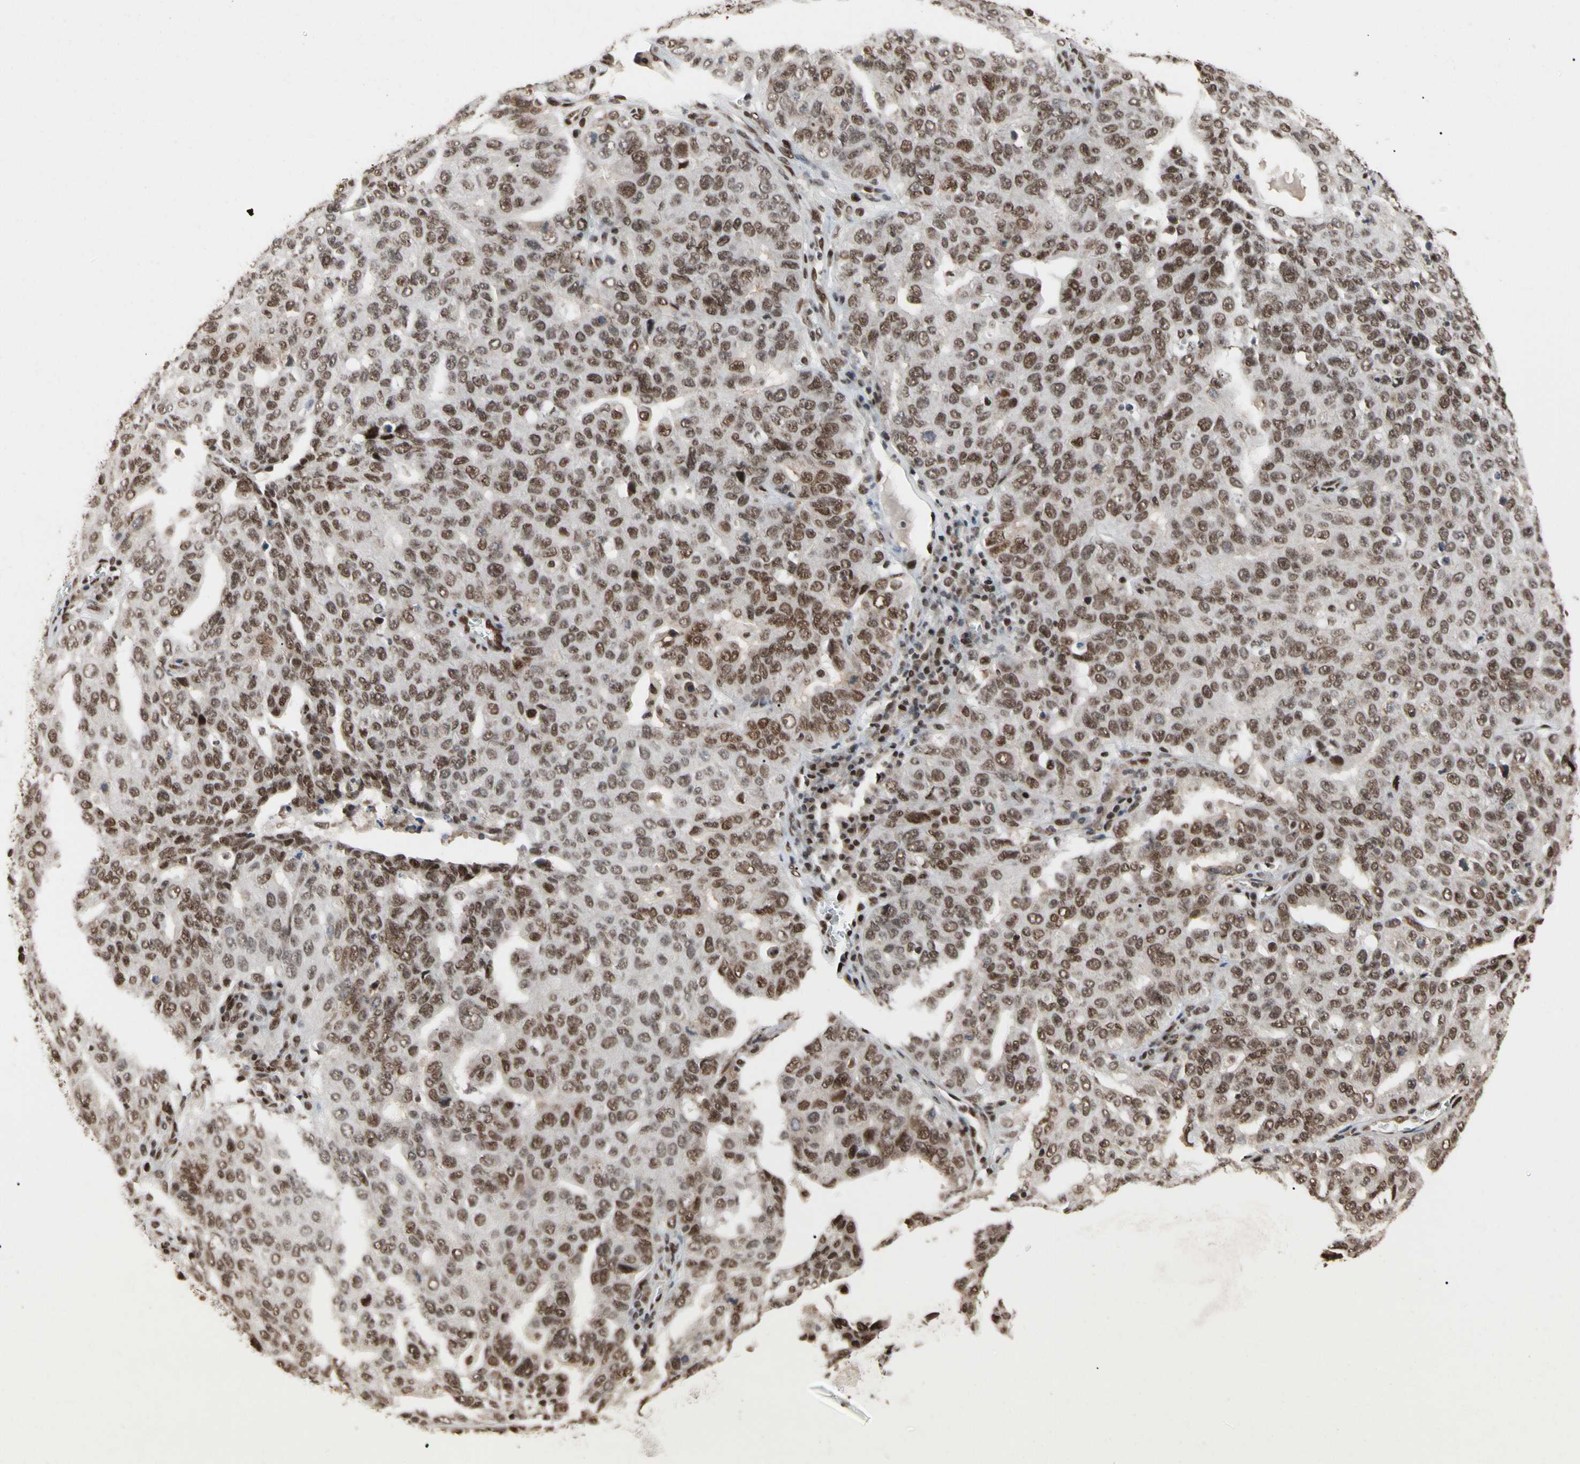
{"staining": {"intensity": "moderate", "quantity": ">75%", "location": "nuclear"}, "tissue": "ovarian cancer", "cell_type": "Tumor cells", "image_type": "cancer", "snomed": [{"axis": "morphology", "description": "Carcinoma, endometroid"}, {"axis": "topography", "description": "Ovary"}], "caption": "Immunohistochemical staining of endometroid carcinoma (ovarian) displays medium levels of moderate nuclear positivity in about >75% of tumor cells.", "gene": "FAM98B", "patient": {"sex": "female", "age": 62}}